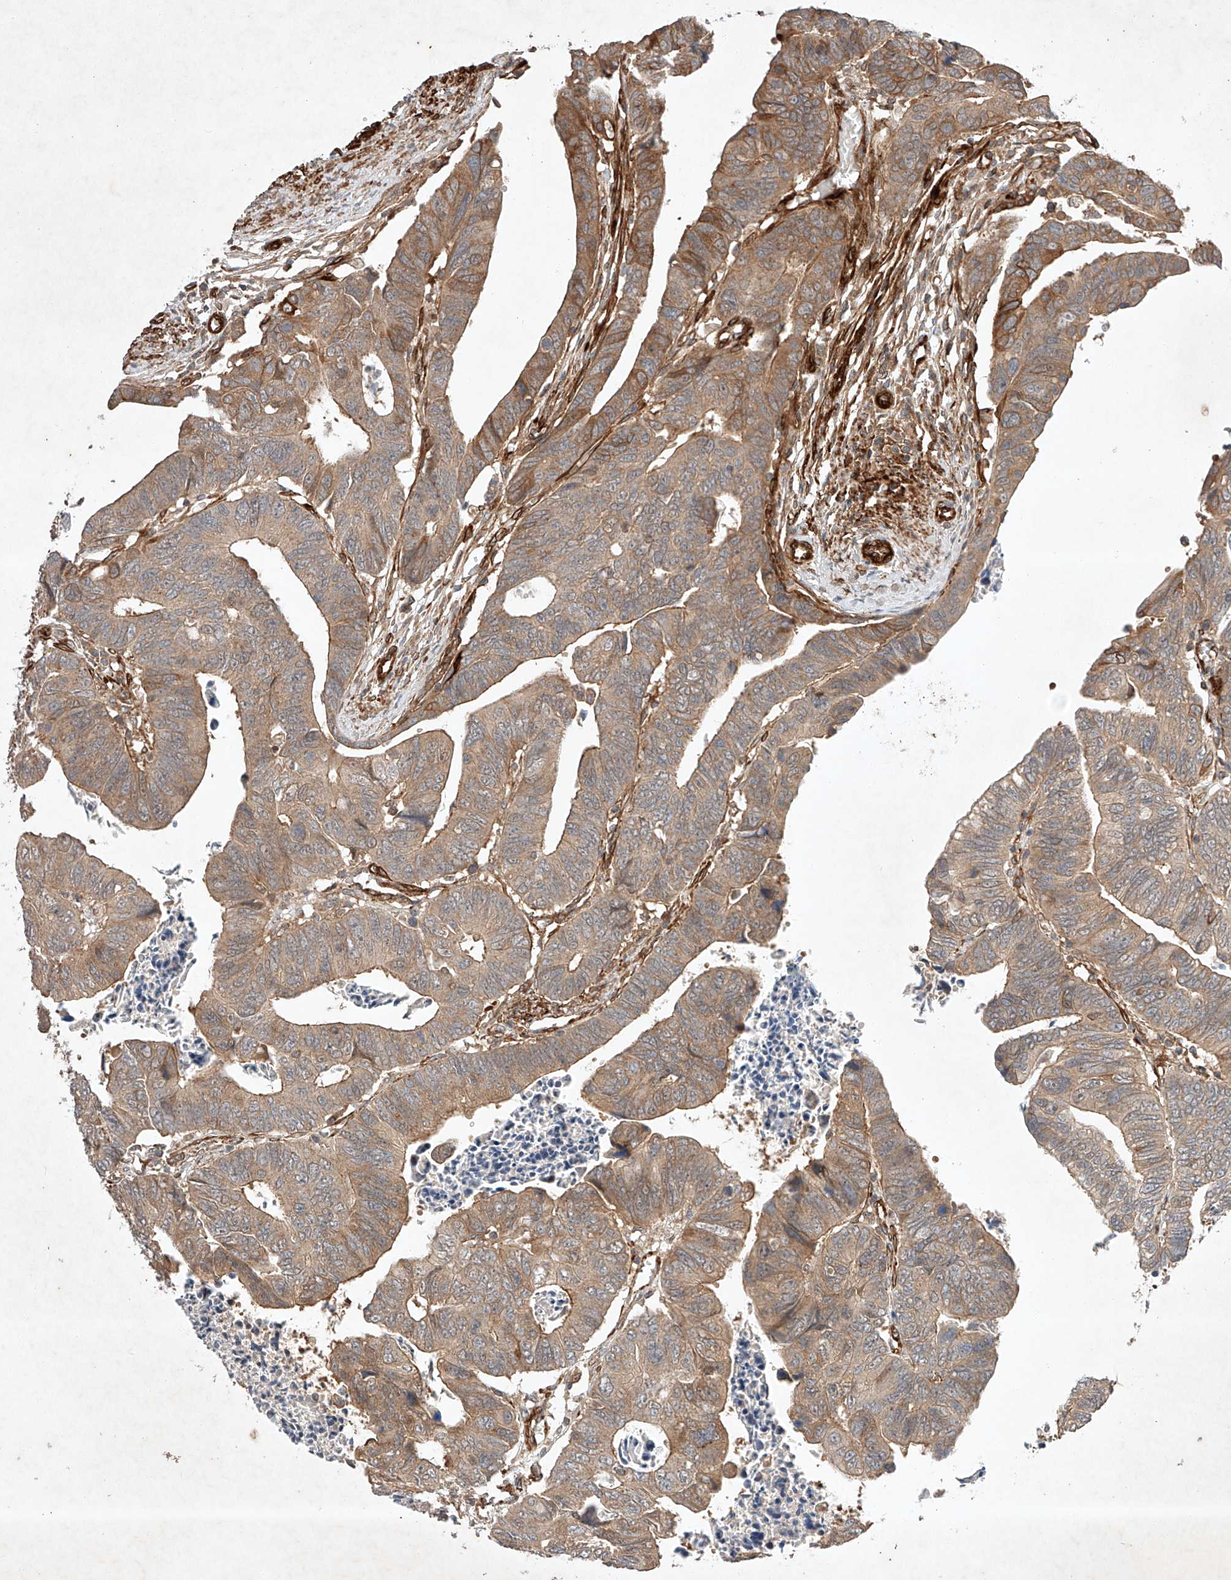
{"staining": {"intensity": "moderate", "quantity": ">75%", "location": "cytoplasmic/membranous"}, "tissue": "colorectal cancer", "cell_type": "Tumor cells", "image_type": "cancer", "snomed": [{"axis": "morphology", "description": "Adenocarcinoma, NOS"}, {"axis": "topography", "description": "Rectum"}], "caption": "Immunohistochemistry (IHC) histopathology image of adenocarcinoma (colorectal) stained for a protein (brown), which shows medium levels of moderate cytoplasmic/membranous staining in about >75% of tumor cells.", "gene": "ARHGAP33", "patient": {"sex": "female", "age": 65}}